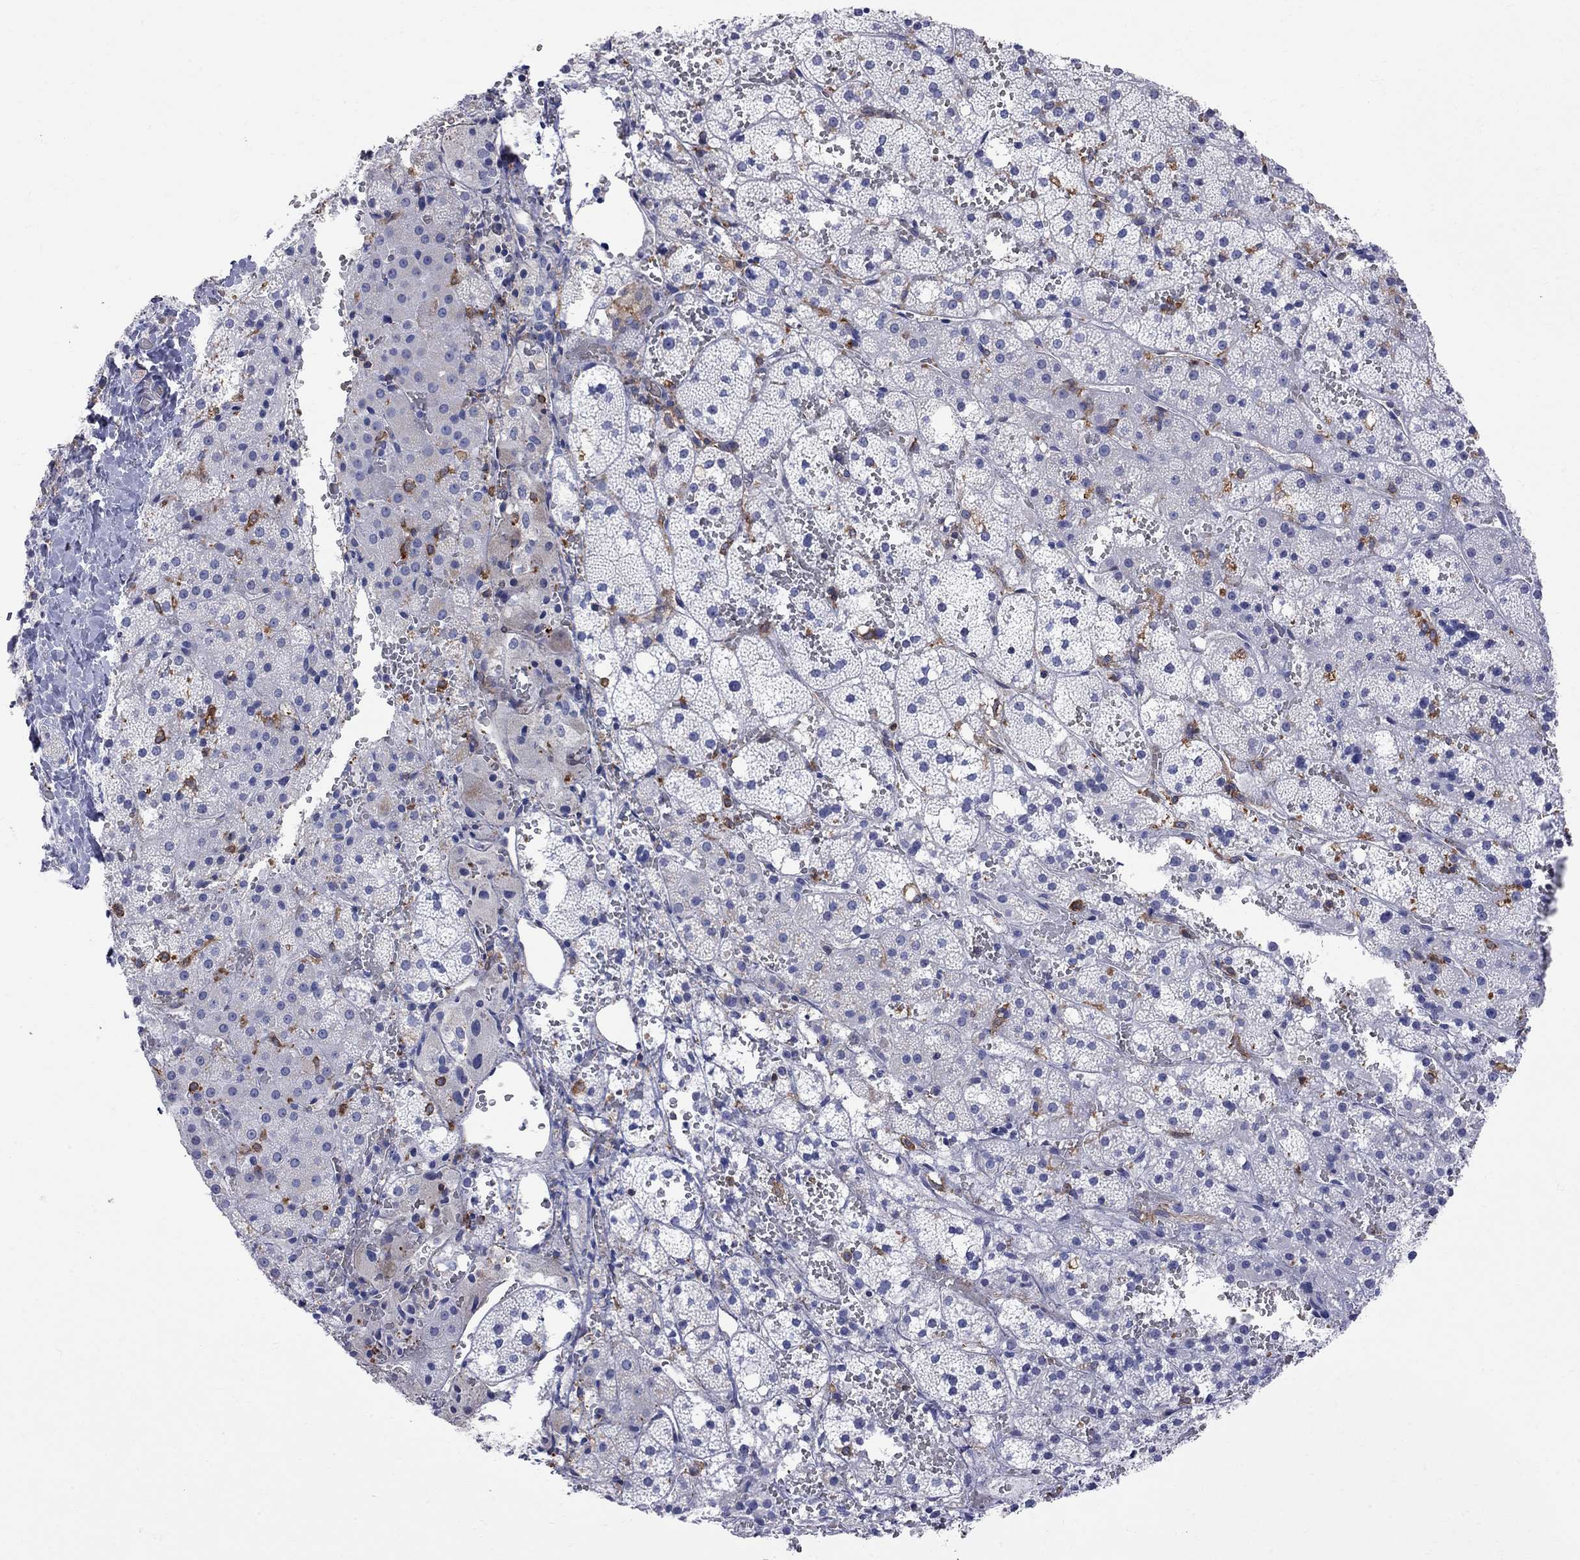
{"staining": {"intensity": "negative", "quantity": "none", "location": "none"}, "tissue": "adrenal gland", "cell_type": "Glandular cells", "image_type": "normal", "snomed": [{"axis": "morphology", "description": "Normal tissue, NOS"}, {"axis": "topography", "description": "Adrenal gland"}], "caption": "The IHC image has no significant expression in glandular cells of adrenal gland. (Brightfield microscopy of DAB (3,3'-diaminobenzidine) immunohistochemistry (IHC) at high magnification).", "gene": "ABI3", "patient": {"sex": "male", "age": 53}}